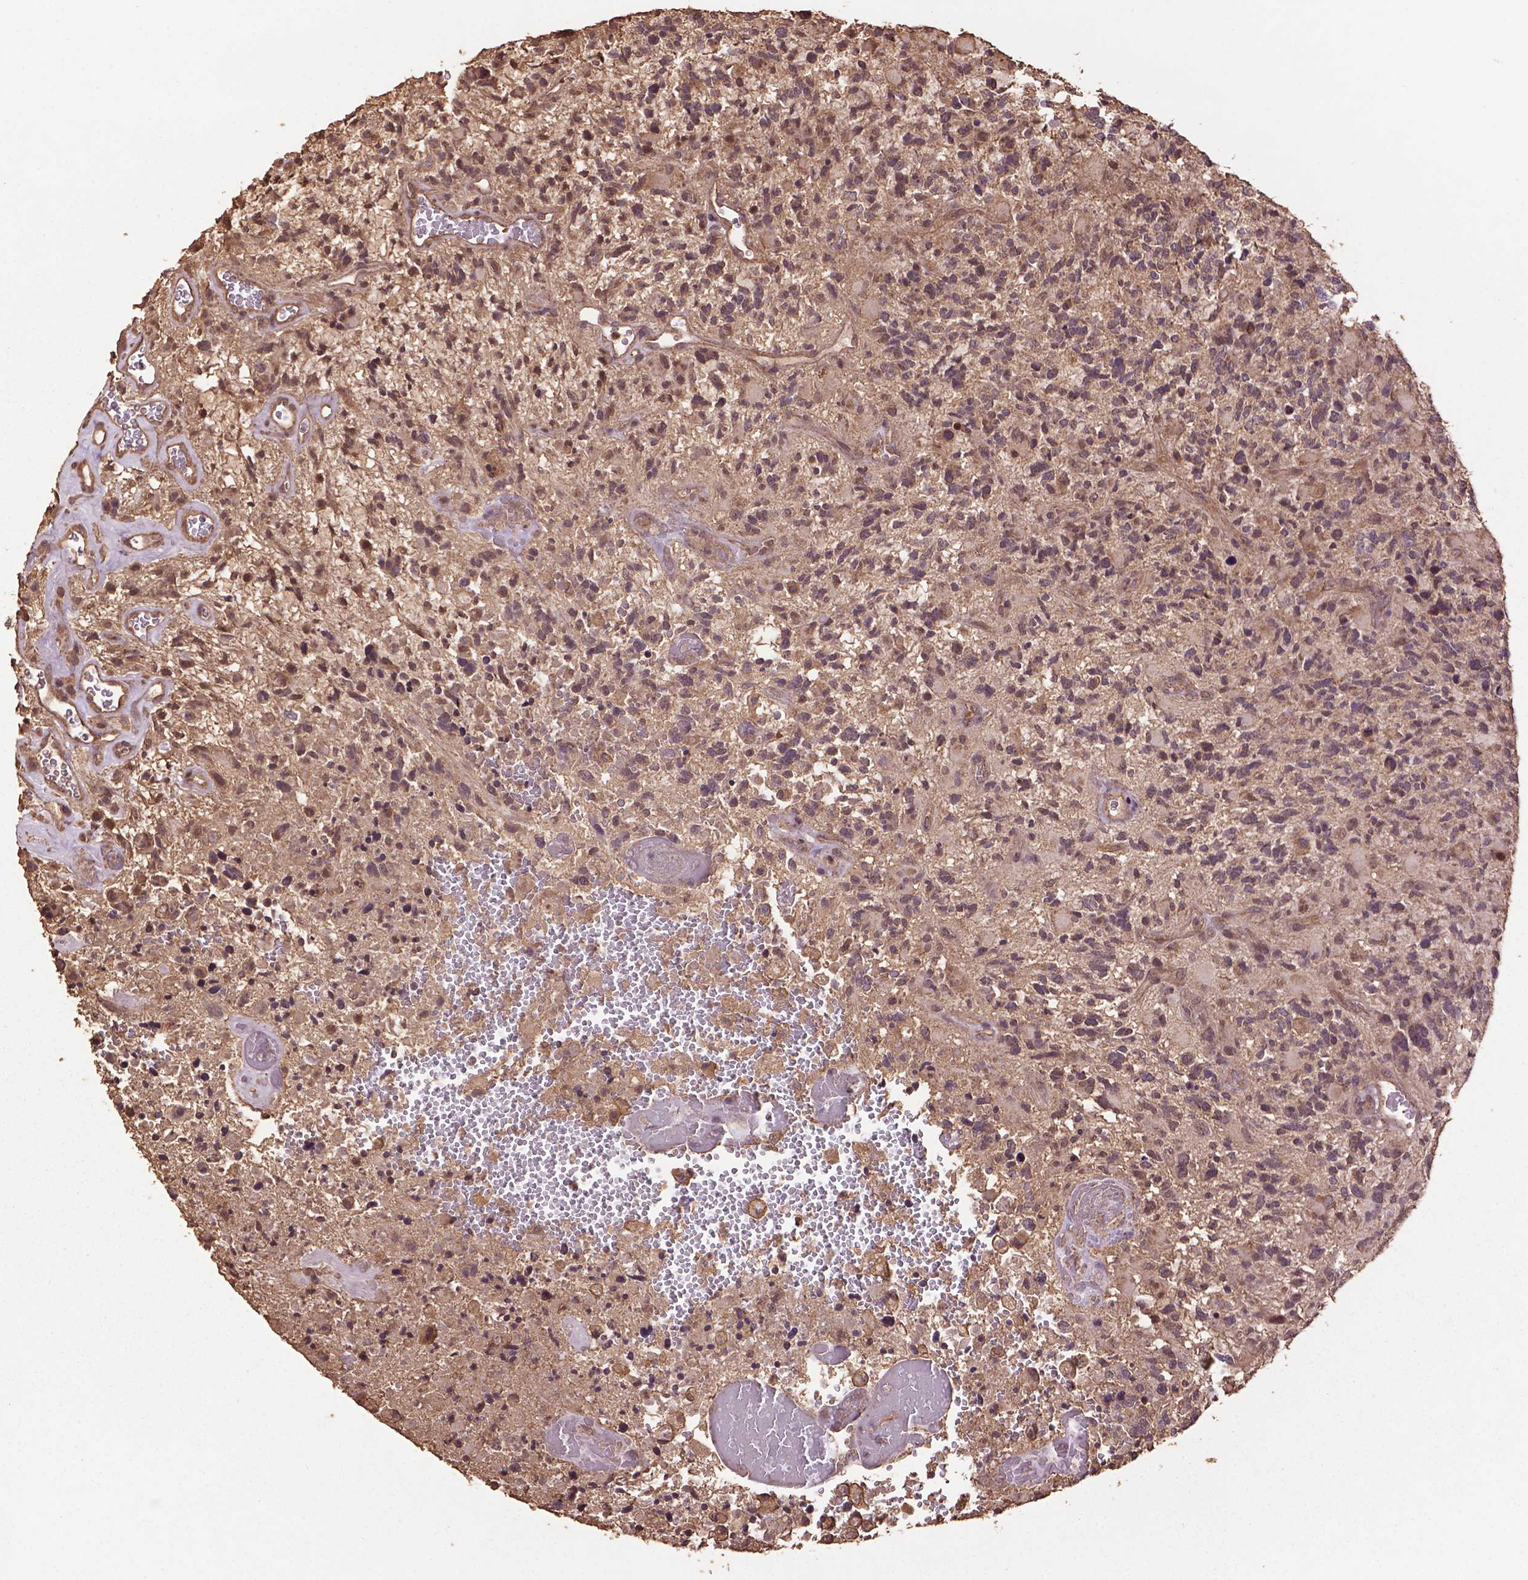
{"staining": {"intensity": "weak", "quantity": ">75%", "location": "cytoplasmic/membranous"}, "tissue": "glioma", "cell_type": "Tumor cells", "image_type": "cancer", "snomed": [{"axis": "morphology", "description": "Glioma, malignant, High grade"}, {"axis": "topography", "description": "Brain"}], "caption": "Weak cytoplasmic/membranous staining is appreciated in approximately >75% of tumor cells in glioma.", "gene": "BABAM1", "patient": {"sex": "female", "age": 71}}